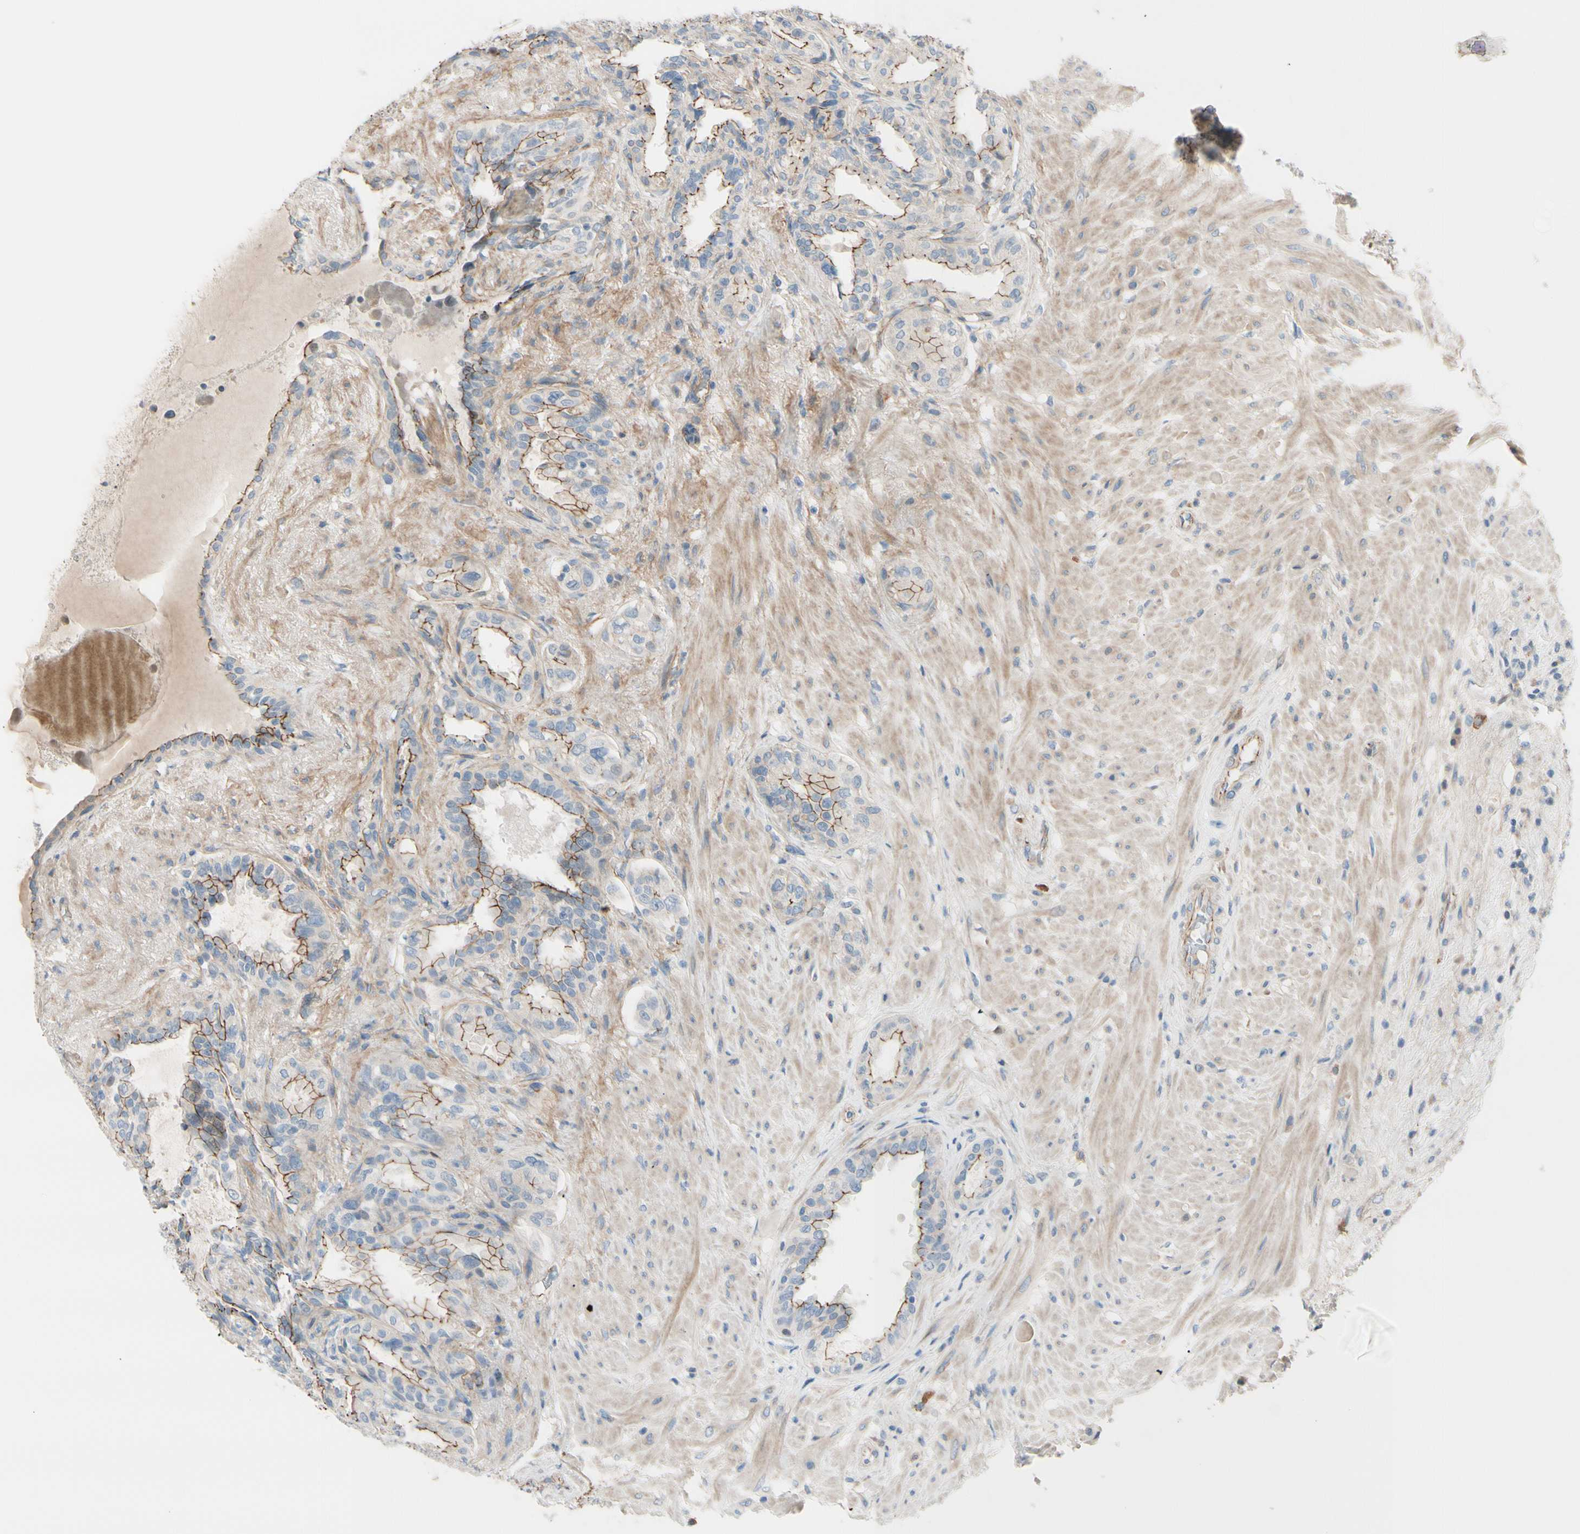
{"staining": {"intensity": "weak", "quantity": "25%-75%", "location": "cytoplasmic/membranous"}, "tissue": "seminal vesicle", "cell_type": "Glandular cells", "image_type": "normal", "snomed": [{"axis": "morphology", "description": "Normal tissue, NOS"}, {"axis": "topography", "description": "Seminal veicle"}], "caption": "Weak cytoplasmic/membranous expression for a protein is appreciated in about 25%-75% of glandular cells of benign seminal vesicle using IHC.", "gene": "TJP1", "patient": {"sex": "male", "age": 61}}